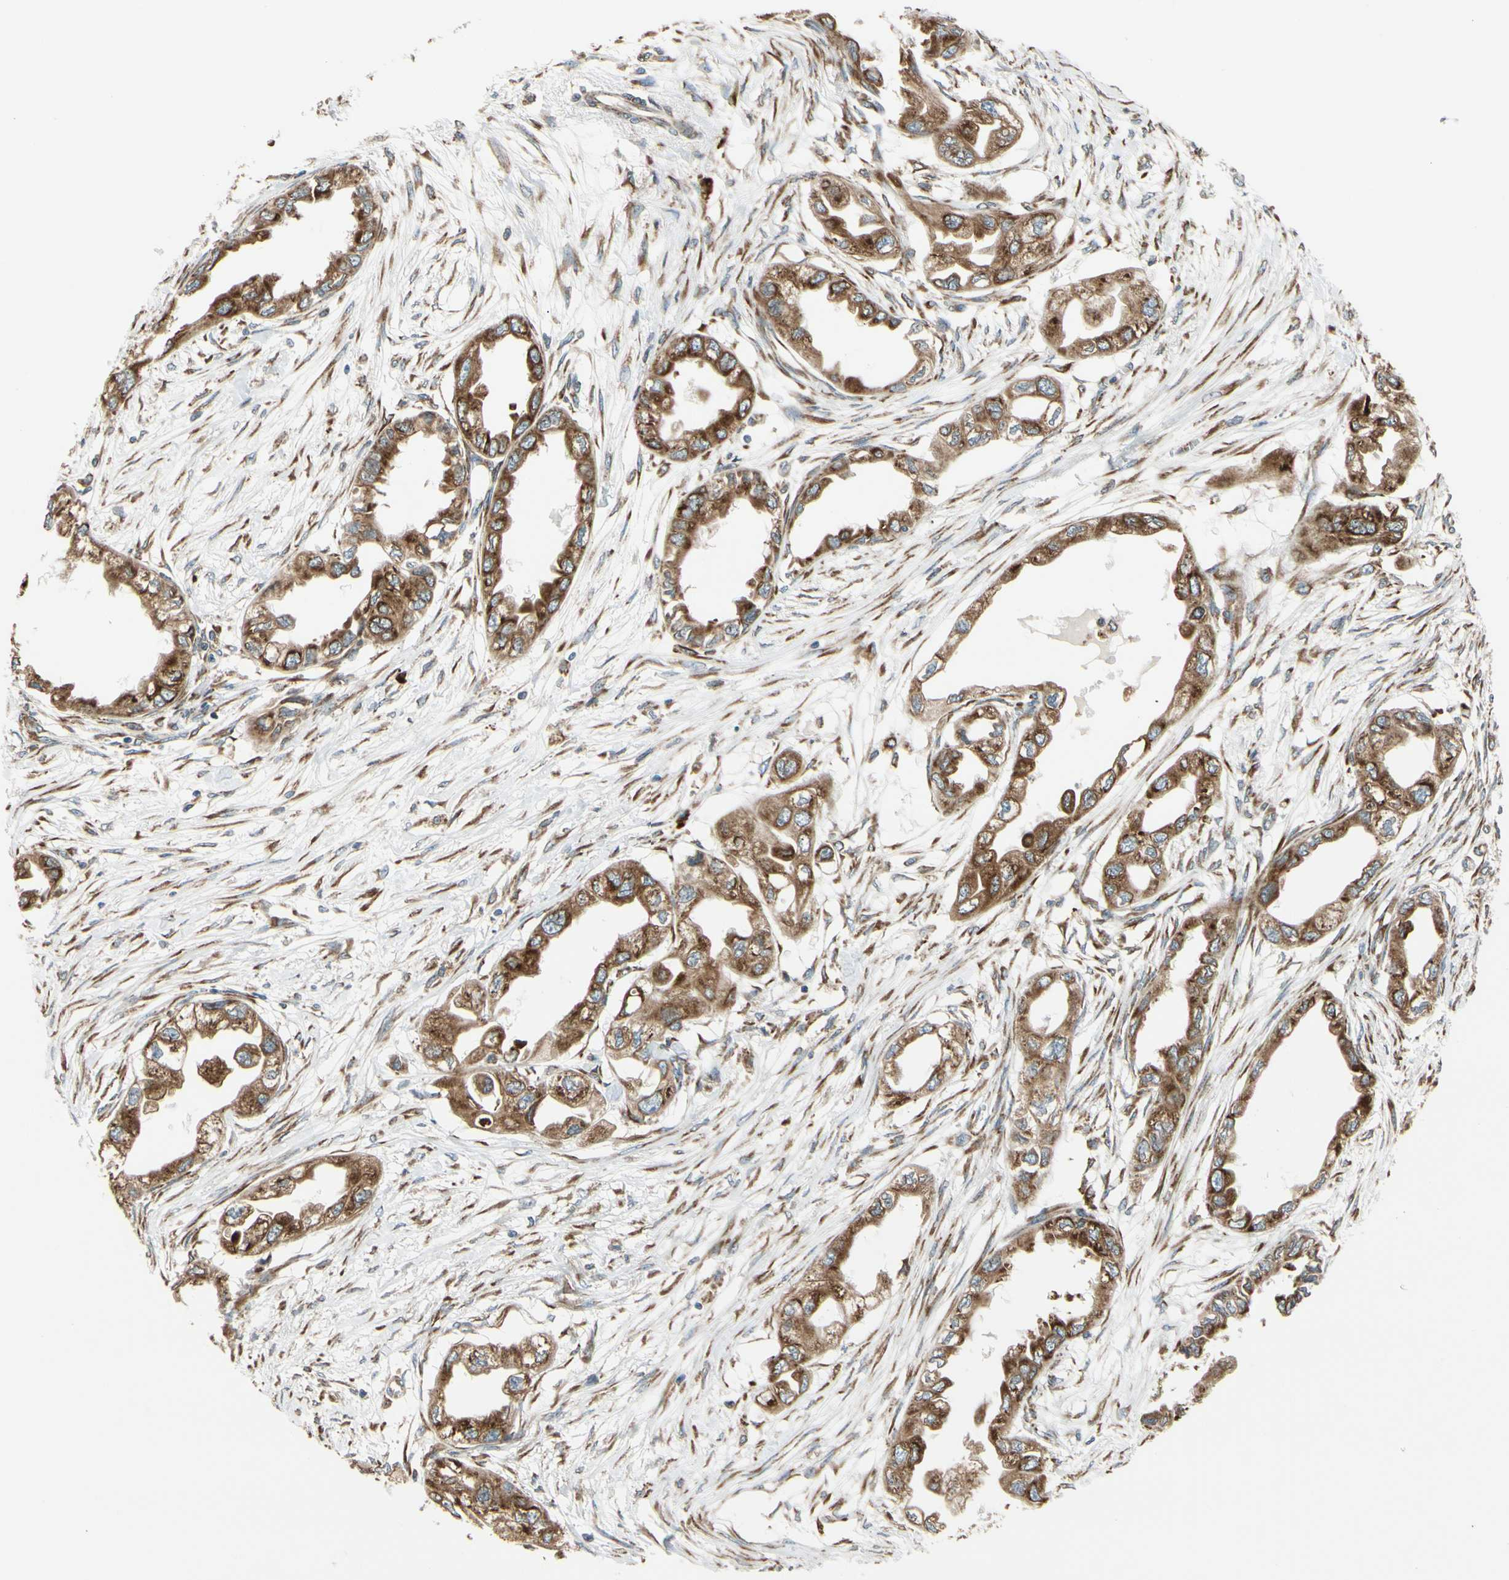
{"staining": {"intensity": "strong", "quantity": ">75%", "location": "cytoplasmic/membranous"}, "tissue": "endometrial cancer", "cell_type": "Tumor cells", "image_type": "cancer", "snomed": [{"axis": "morphology", "description": "Adenocarcinoma, NOS"}, {"axis": "topography", "description": "Endometrium"}], "caption": "Endometrial adenocarcinoma stained with DAB (3,3'-diaminobenzidine) immunohistochemistry (IHC) displays high levels of strong cytoplasmic/membranous staining in about >75% of tumor cells.", "gene": "RPN2", "patient": {"sex": "female", "age": 67}}